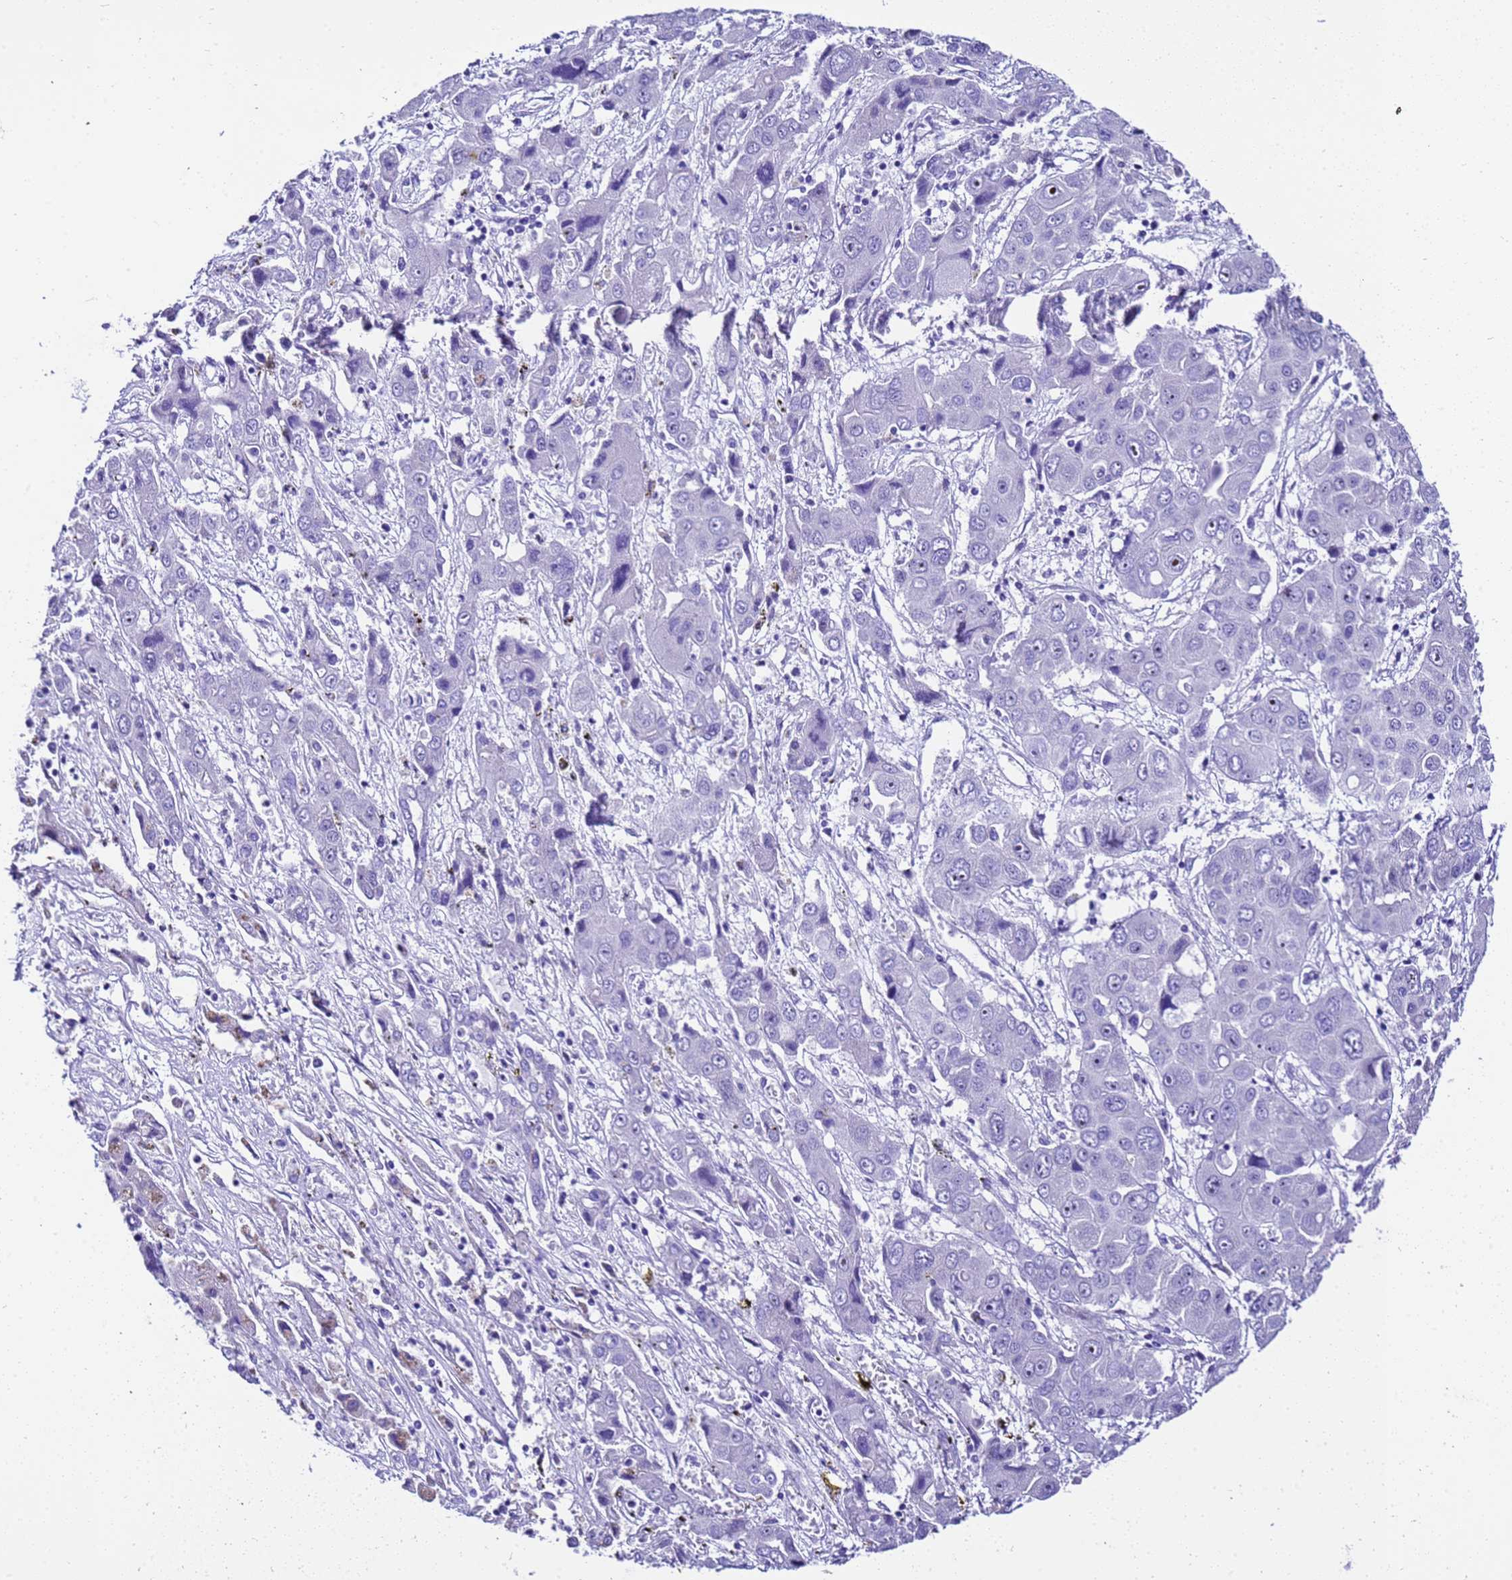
{"staining": {"intensity": "negative", "quantity": "none", "location": "none"}, "tissue": "liver cancer", "cell_type": "Tumor cells", "image_type": "cancer", "snomed": [{"axis": "morphology", "description": "Cholangiocarcinoma"}, {"axis": "topography", "description": "Liver"}], "caption": "High magnification brightfield microscopy of liver cancer stained with DAB (3,3'-diaminobenzidine) (brown) and counterstained with hematoxylin (blue): tumor cells show no significant staining. The staining was performed using DAB to visualize the protein expression in brown, while the nuclei were stained in blue with hematoxylin (Magnification: 20x).", "gene": "UGT2B10", "patient": {"sex": "male", "age": 67}}